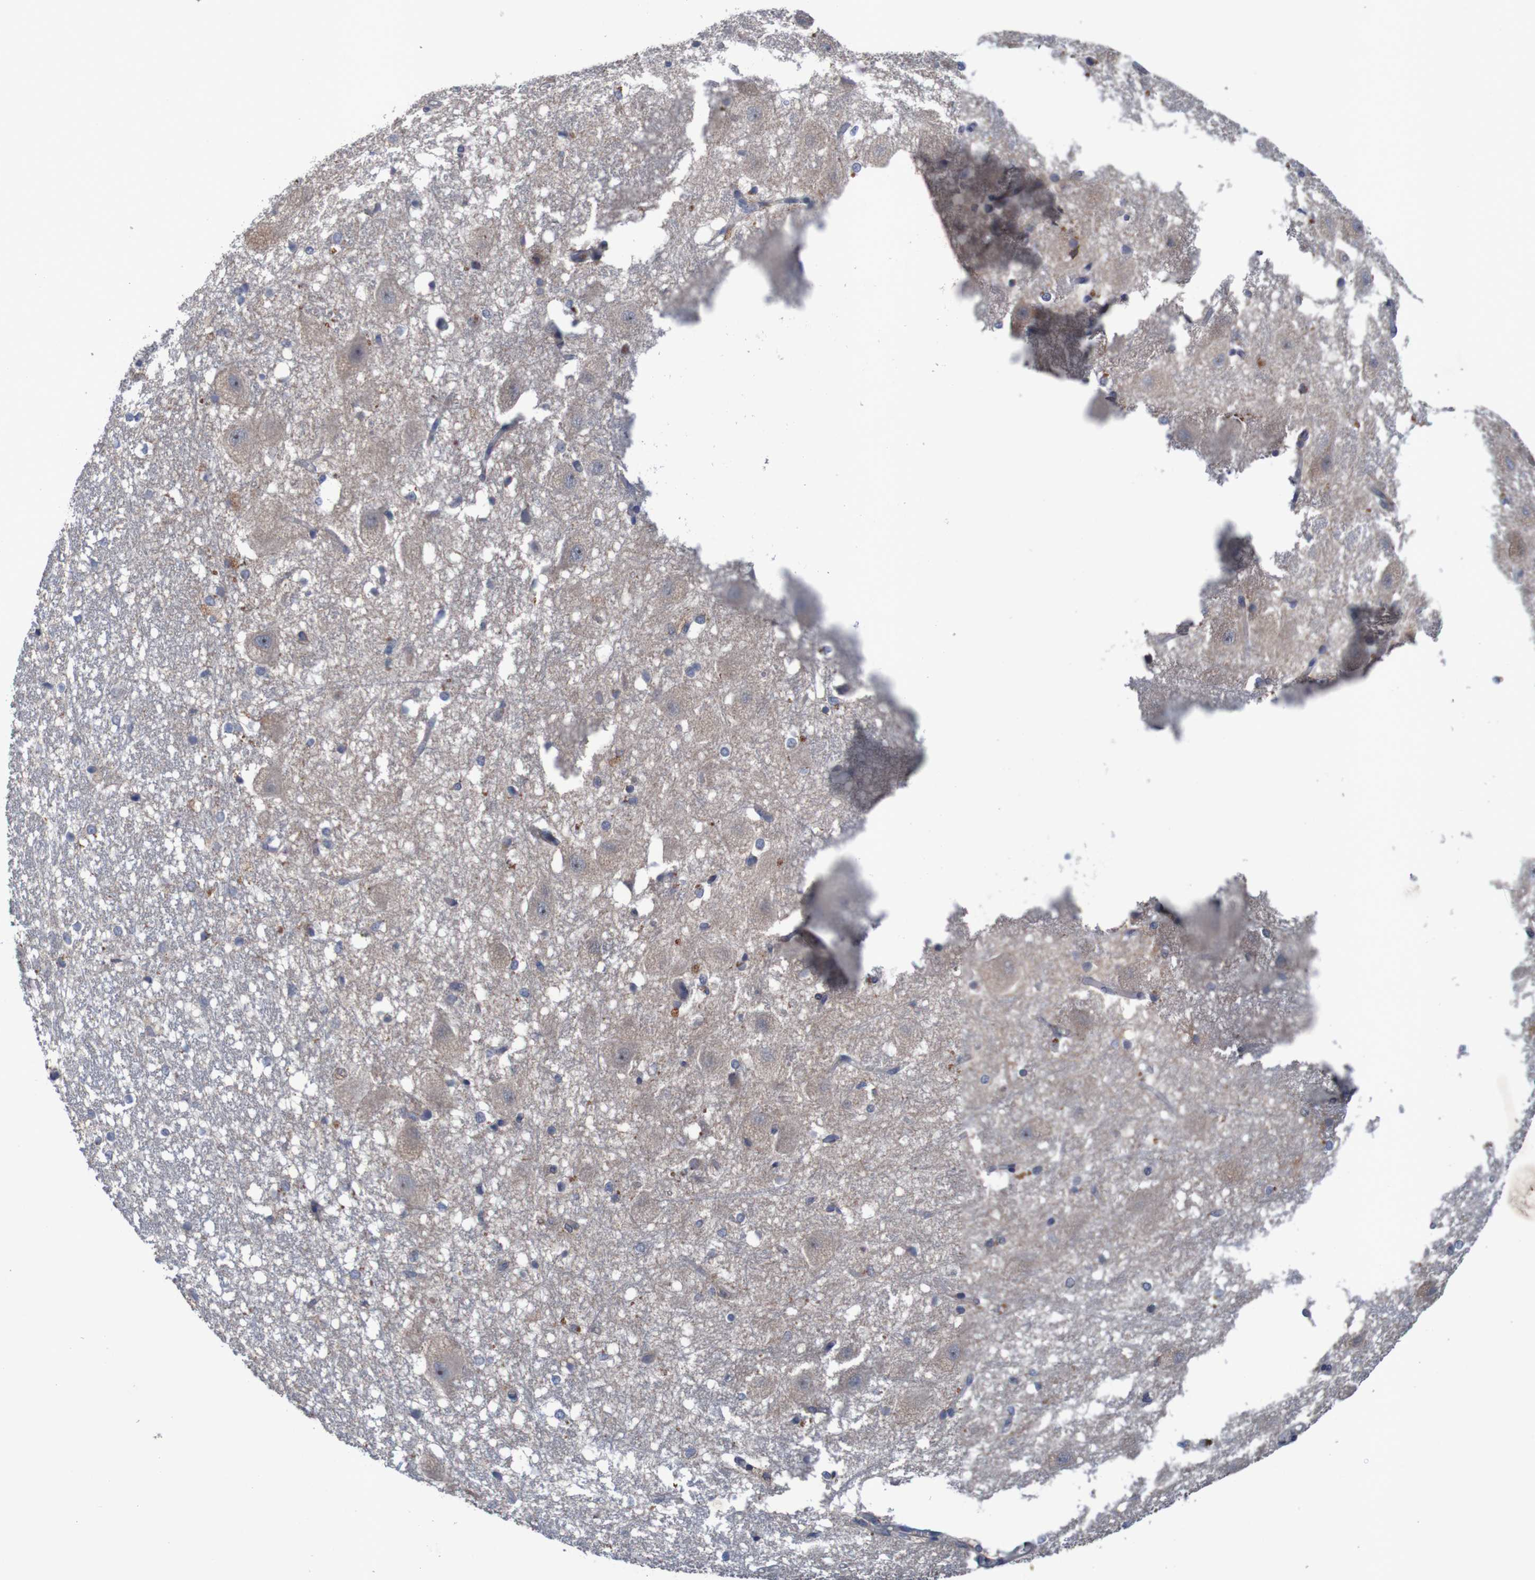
{"staining": {"intensity": "negative", "quantity": "none", "location": "none"}, "tissue": "hippocampus", "cell_type": "Glial cells", "image_type": "normal", "snomed": [{"axis": "morphology", "description": "Normal tissue, NOS"}, {"axis": "topography", "description": "Hippocampus"}], "caption": "IHC of unremarkable human hippocampus reveals no positivity in glial cells.", "gene": "ANGPT4", "patient": {"sex": "female", "age": 19}}